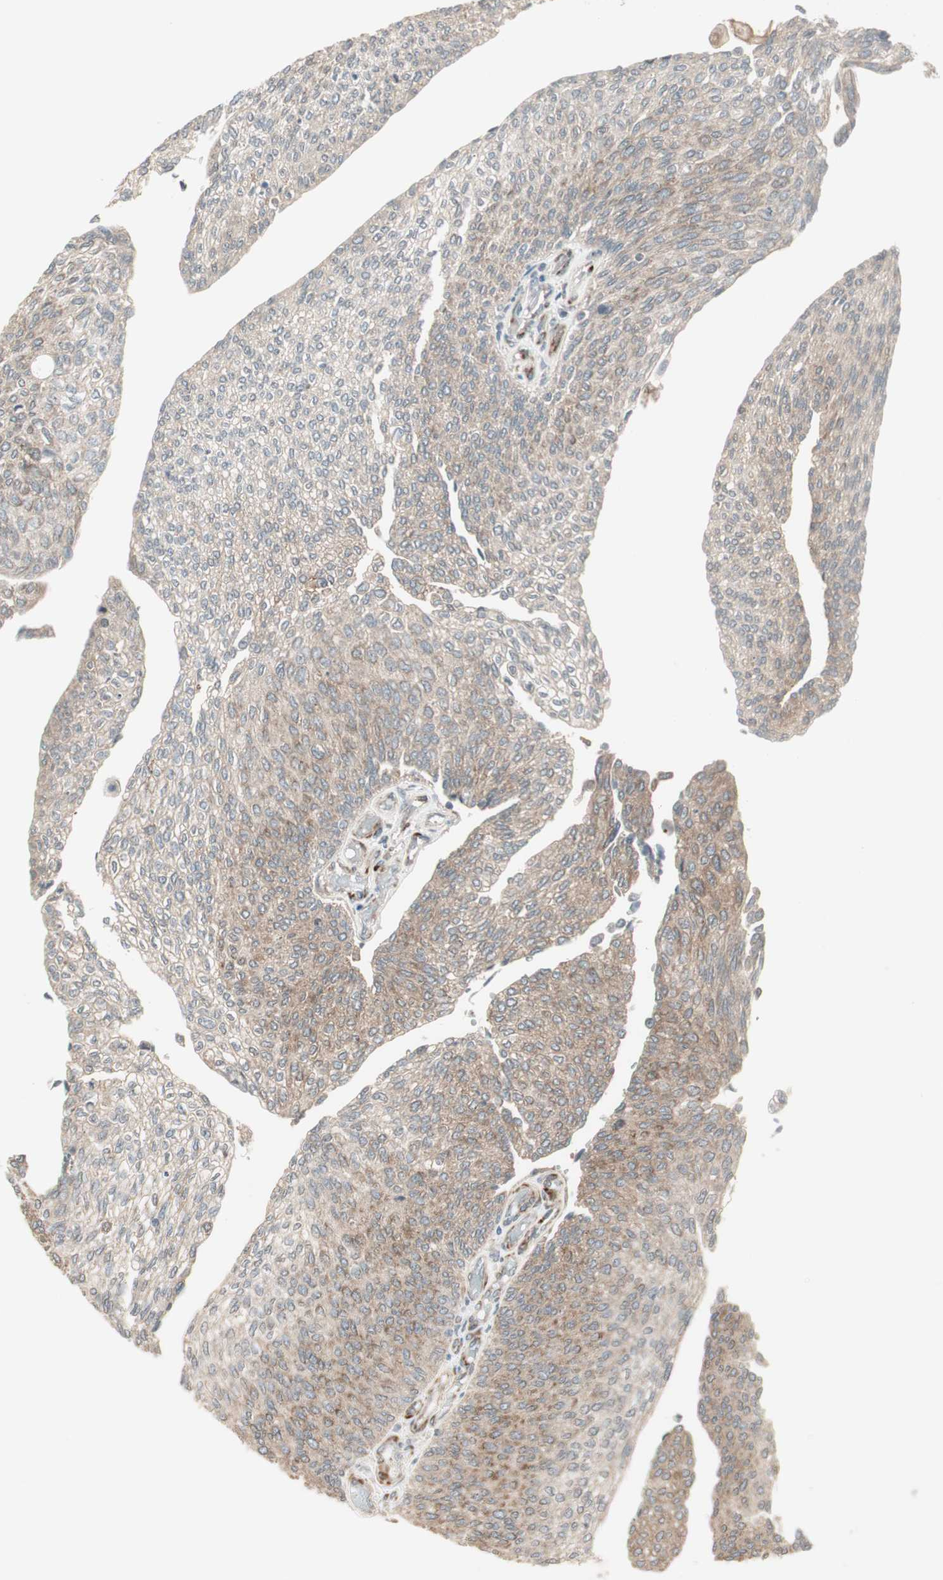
{"staining": {"intensity": "weak", "quantity": ">75%", "location": "cytoplasmic/membranous"}, "tissue": "urothelial cancer", "cell_type": "Tumor cells", "image_type": "cancer", "snomed": [{"axis": "morphology", "description": "Urothelial carcinoma, Low grade"}, {"axis": "topography", "description": "Urinary bladder"}], "caption": "Tumor cells reveal low levels of weak cytoplasmic/membranous positivity in approximately >75% of cells in low-grade urothelial carcinoma.", "gene": "PPP2R5E", "patient": {"sex": "female", "age": 79}}